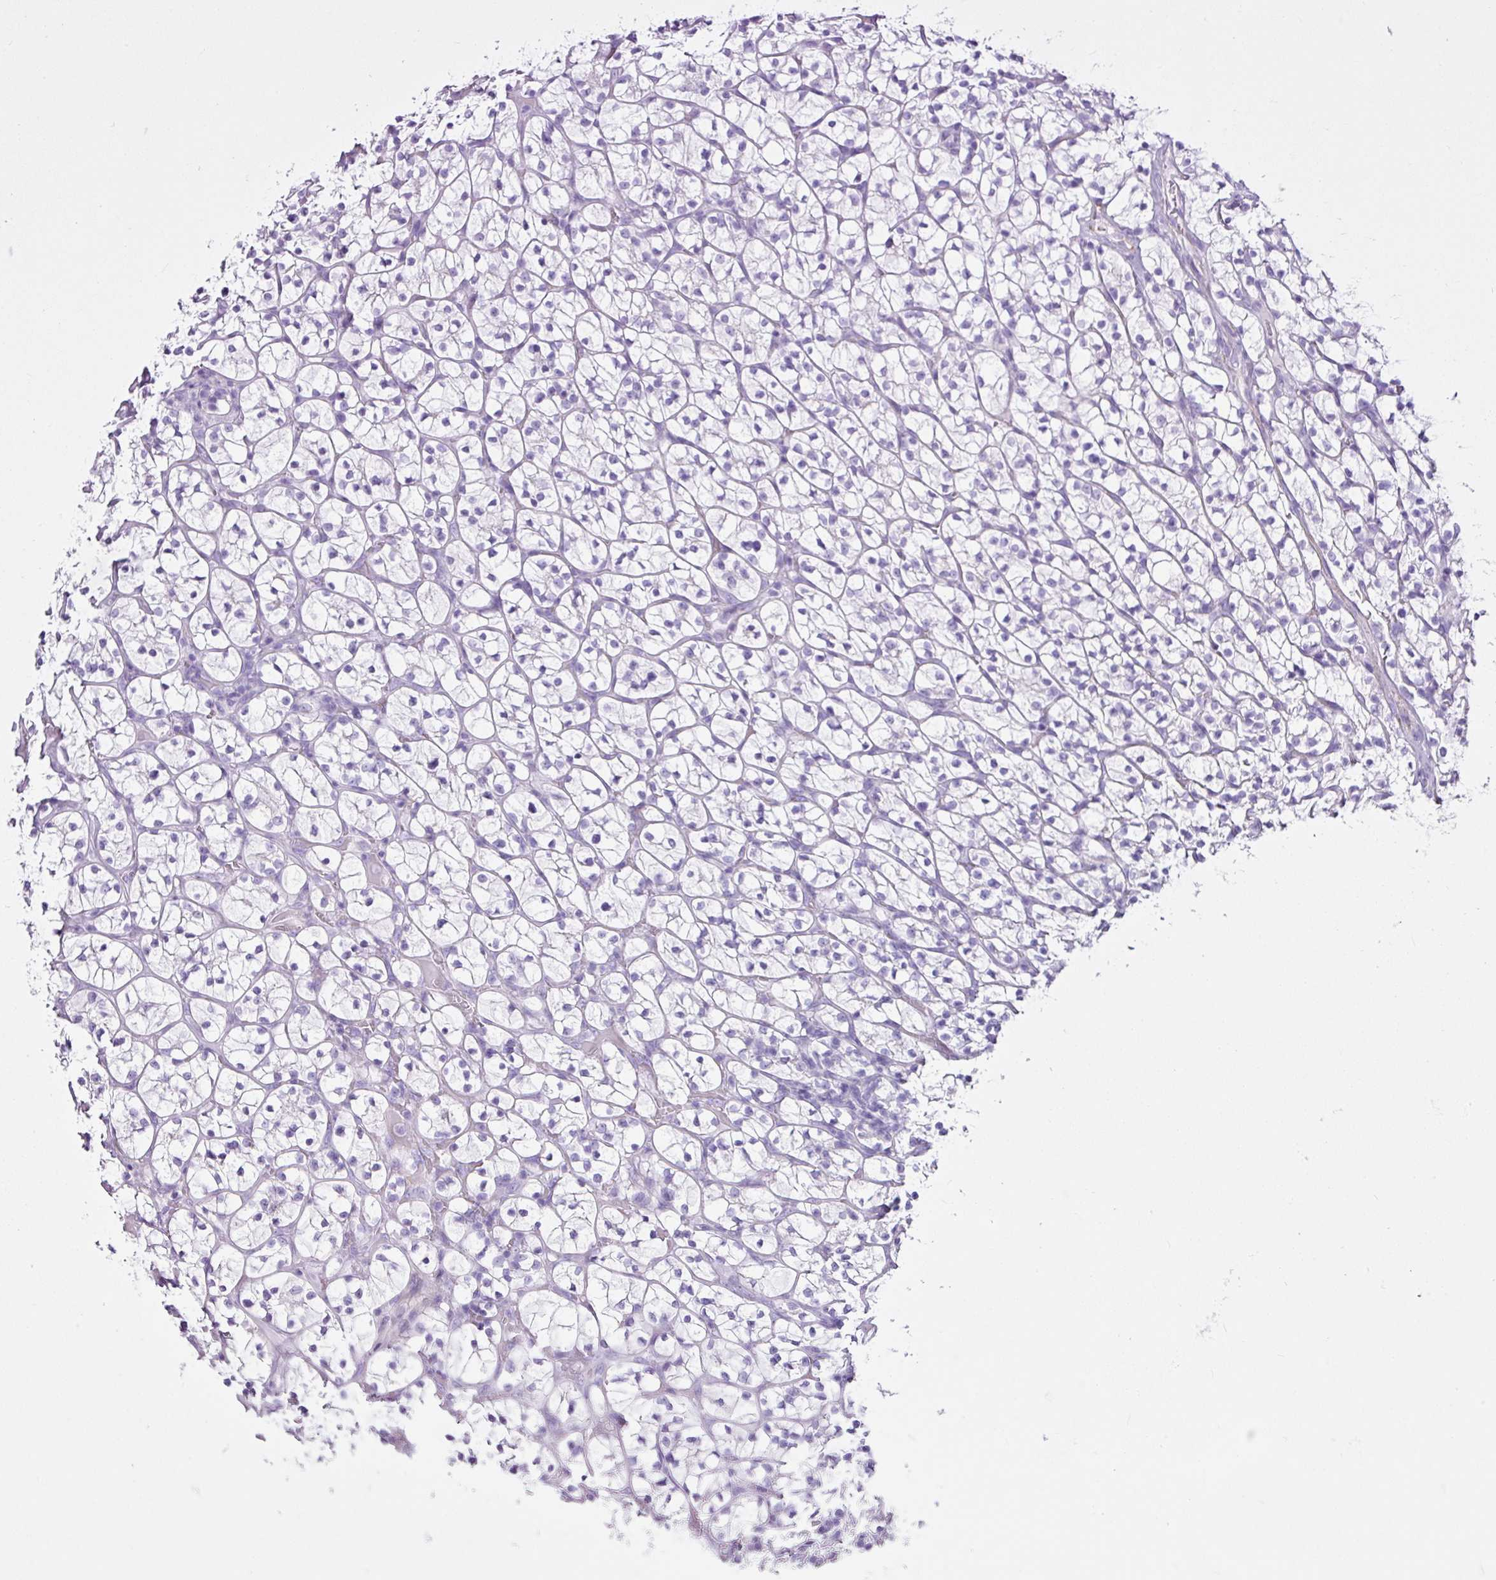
{"staining": {"intensity": "negative", "quantity": "none", "location": "none"}, "tissue": "renal cancer", "cell_type": "Tumor cells", "image_type": "cancer", "snomed": [{"axis": "morphology", "description": "Adenocarcinoma, NOS"}, {"axis": "topography", "description": "Kidney"}], "caption": "Renal adenocarcinoma stained for a protein using immunohistochemistry (IHC) shows no positivity tumor cells.", "gene": "LILRB4", "patient": {"sex": "female", "age": 64}}